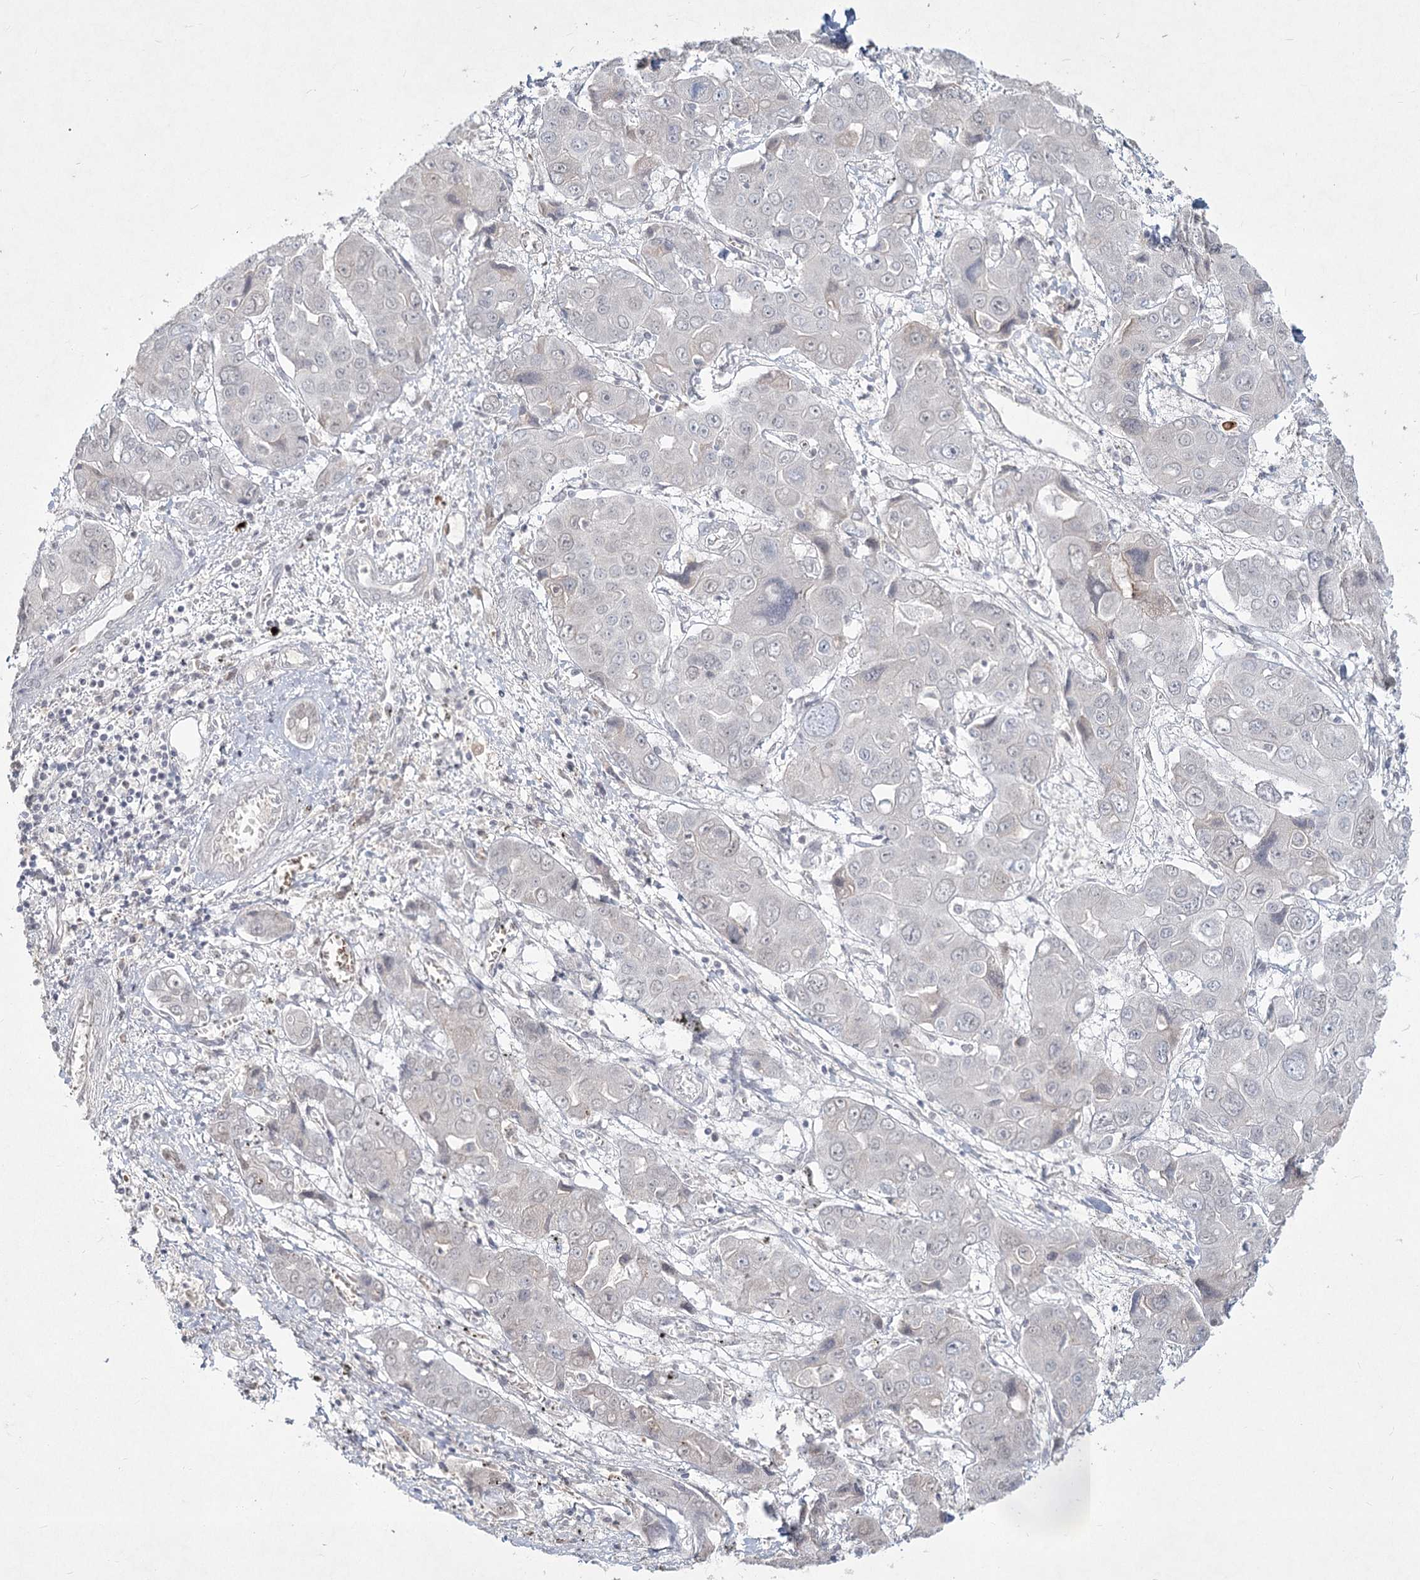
{"staining": {"intensity": "negative", "quantity": "none", "location": "none"}, "tissue": "liver cancer", "cell_type": "Tumor cells", "image_type": "cancer", "snomed": [{"axis": "morphology", "description": "Cholangiocarcinoma"}, {"axis": "topography", "description": "Liver"}], "caption": "Immunohistochemistry (IHC) photomicrograph of neoplastic tissue: cholangiocarcinoma (liver) stained with DAB (3,3'-diaminobenzidine) exhibits no significant protein staining in tumor cells.", "gene": "LY6G5C", "patient": {"sex": "male", "age": 67}}